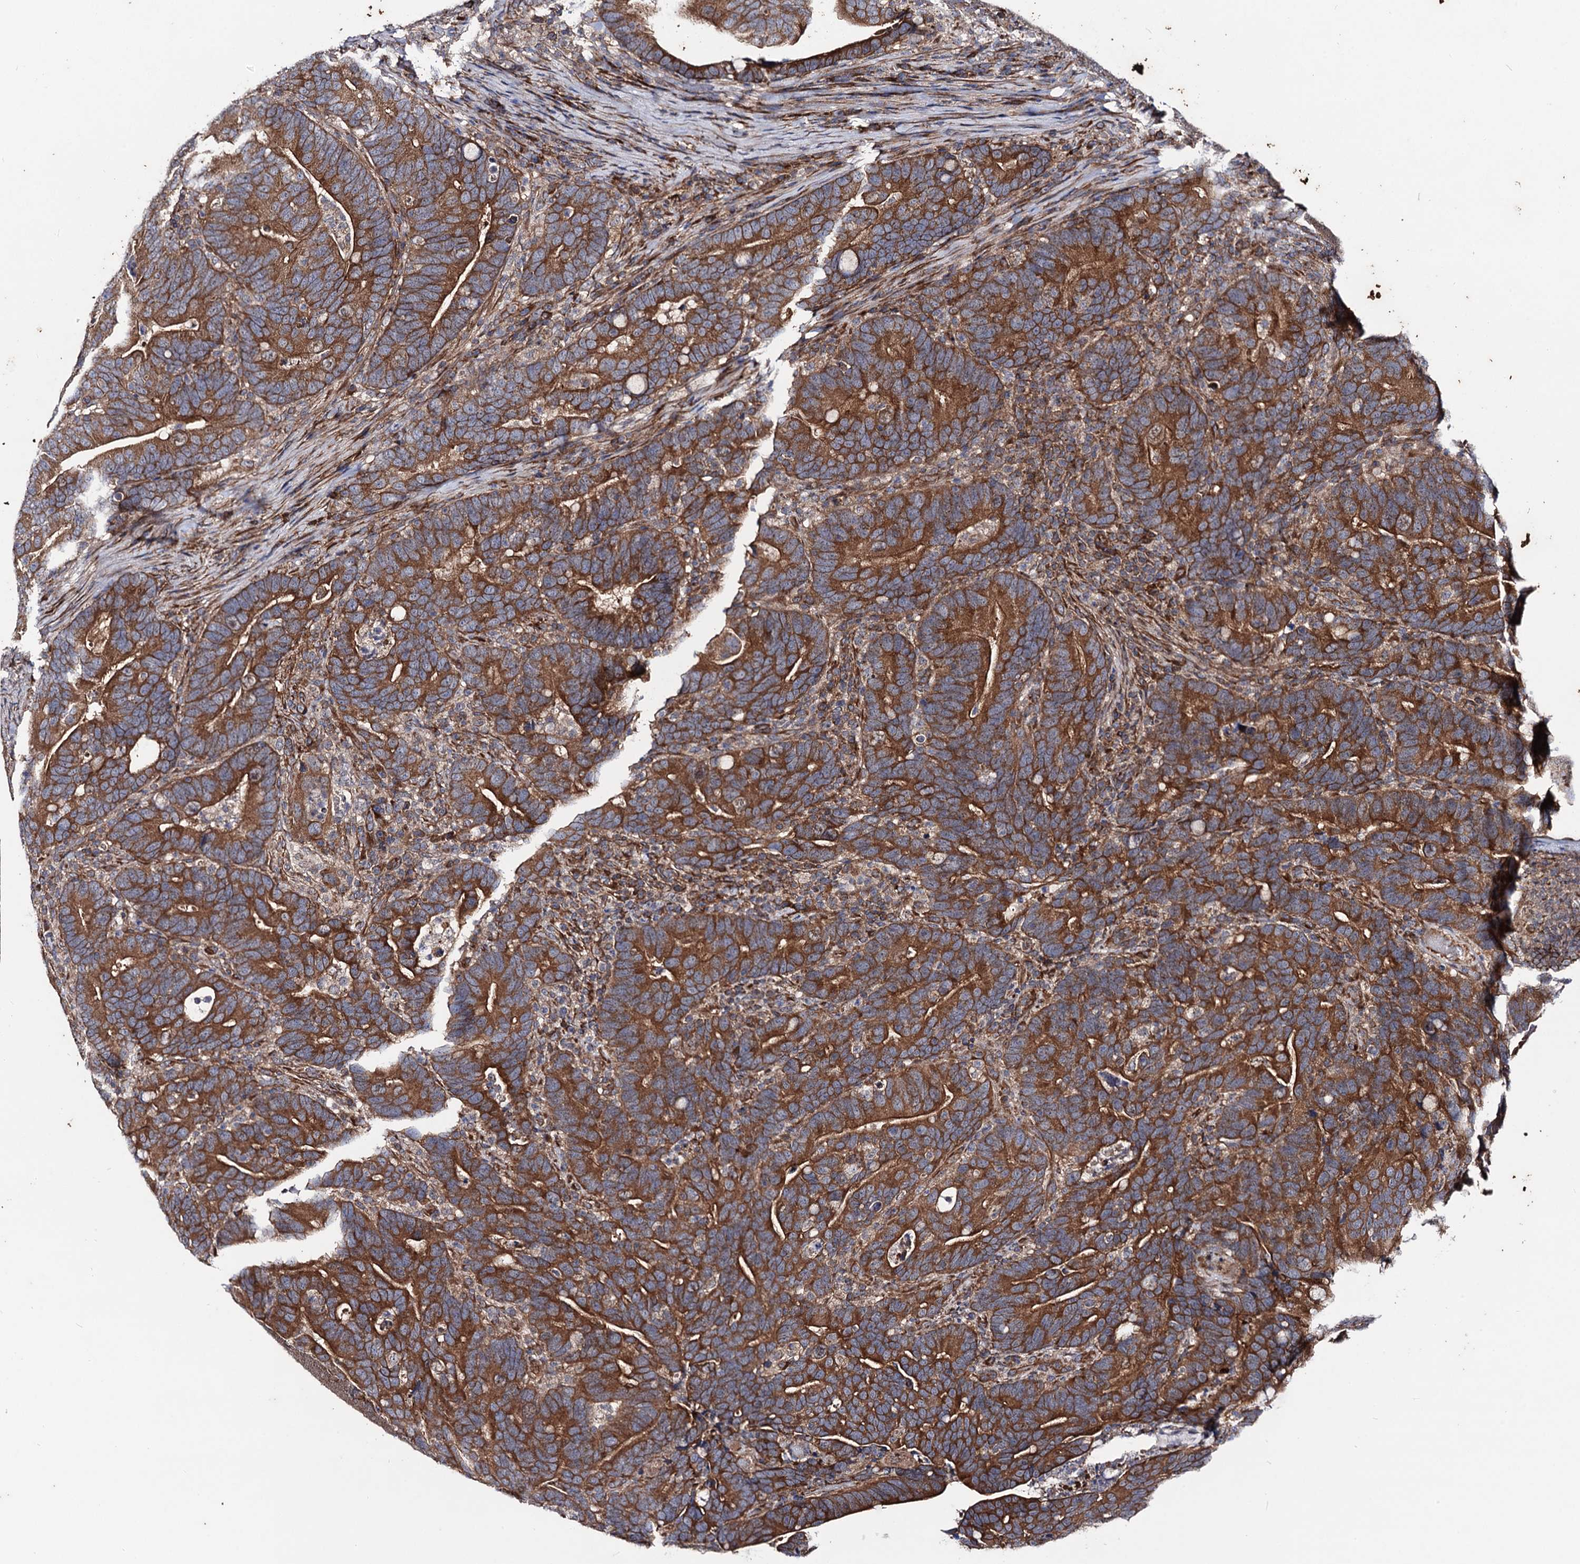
{"staining": {"intensity": "strong", "quantity": ">75%", "location": "cytoplasmic/membranous"}, "tissue": "colorectal cancer", "cell_type": "Tumor cells", "image_type": "cancer", "snomed": [{"axis": "morphology", "description": "Adenocarcinoma, NOS"}, {"axis": "topography", "description": "Colon"}], "caption": "Colorectal cancer (adenocarcinoma) stained for a protein displays strong cytoplasmic/membranous positivity in tumor cells.", "gene": "DYDC1", "patient": {"sex": "female", "age": 66}}